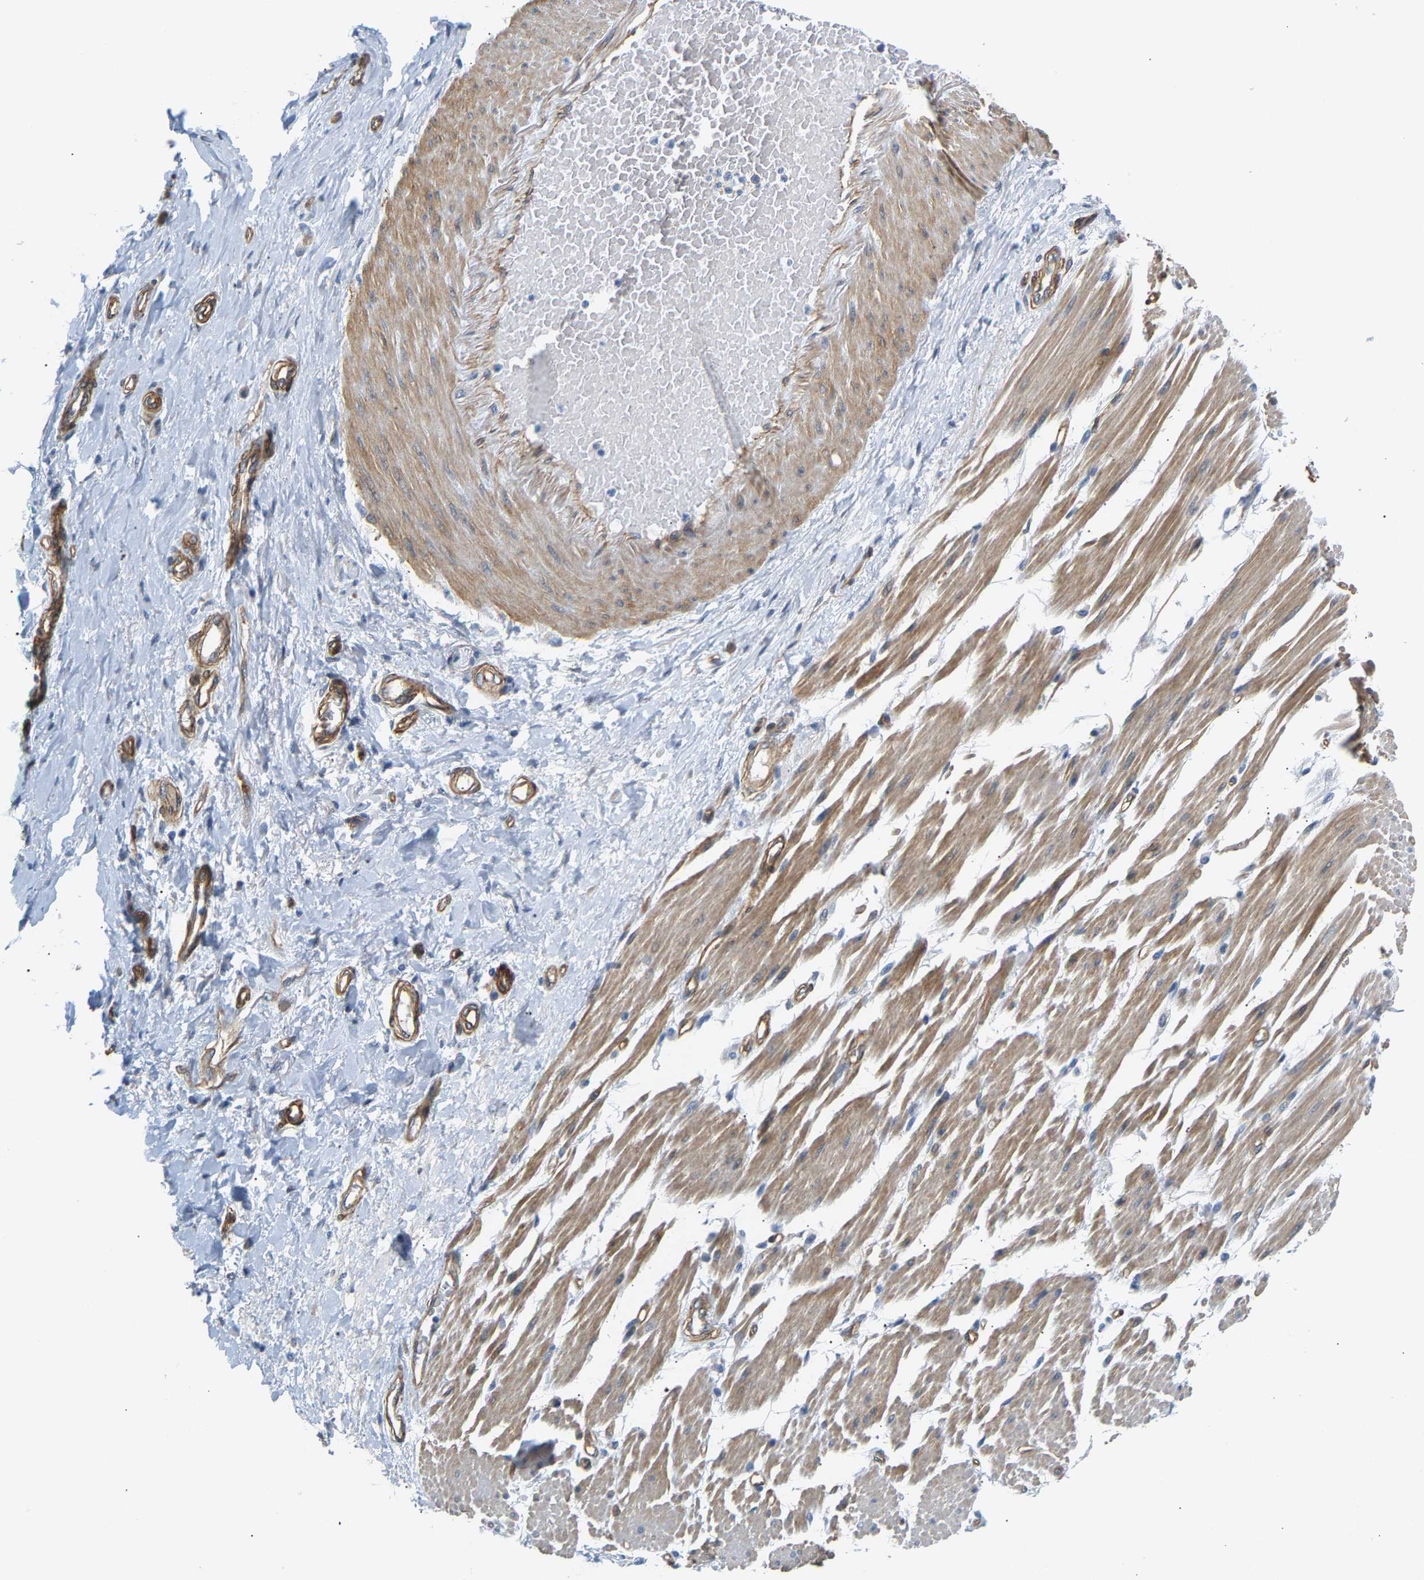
{"staining": {"intensity": "weak", "quantity": ">75%", "location": "cytoplasmic/membranous"}, "tissue": "adipose tissue", "cell_type": "Adipocytes", "image_type": "normal", "snomed": [{"axis": "morphology", "description": "Normal tissue, NOS"}, {"axis": "morphology", "description": "Adenocarcinoma, NOS"}, {"axis": "topography", "description": "Esophagus"}], "caption": "Immunohistochemical staining of unremarkable human adipose tissue displays low levels of weak cytoplasmic/membranous positivity in about >75% of adipocytes.", "gene": "PAWR", "patient": {"sex": "male", "age": 62}}